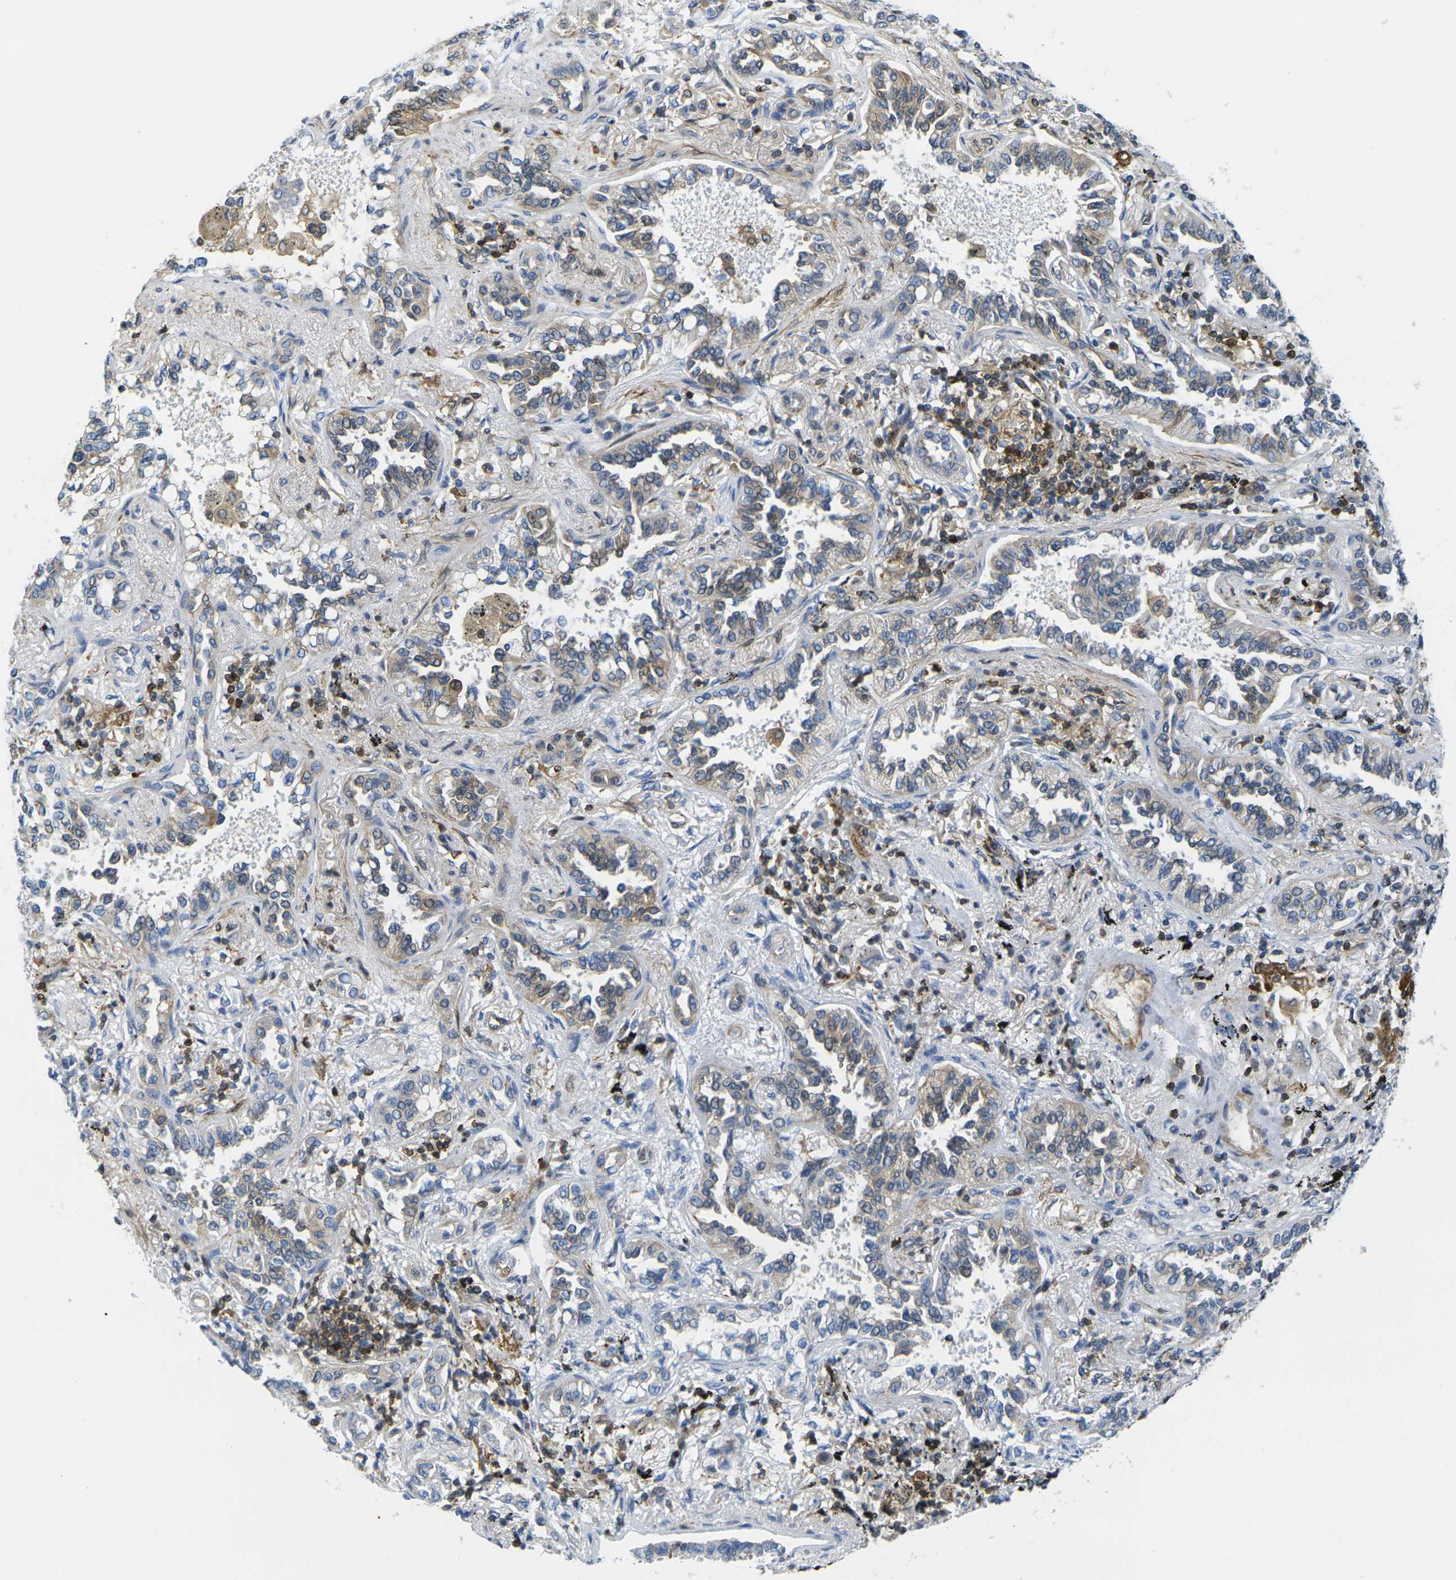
{"staining": {"intensity": "weak", "quantity": "25%-75%", "location": "cytoplasmic/membranous"}, "tissue": "lung cancer", "cell_type": "Tumor cells", "image_type": "cancer", "snomed": [{"axis": "morphology", "description": "Normal tissue, NOS"}, {"axis": "morphology", "description": "Adenocarcinoma, NOS"}, {"axis": "topography", "description": "Lung"}], "caption": "Lung adenocarcinoma stained with a brown dye reveals weak cytoplasmic/membranous positive positivity in approximately 25%-75% of tumor cells.", "gene": "LASP1", "patient": {"sex": "male", "age": 59}}